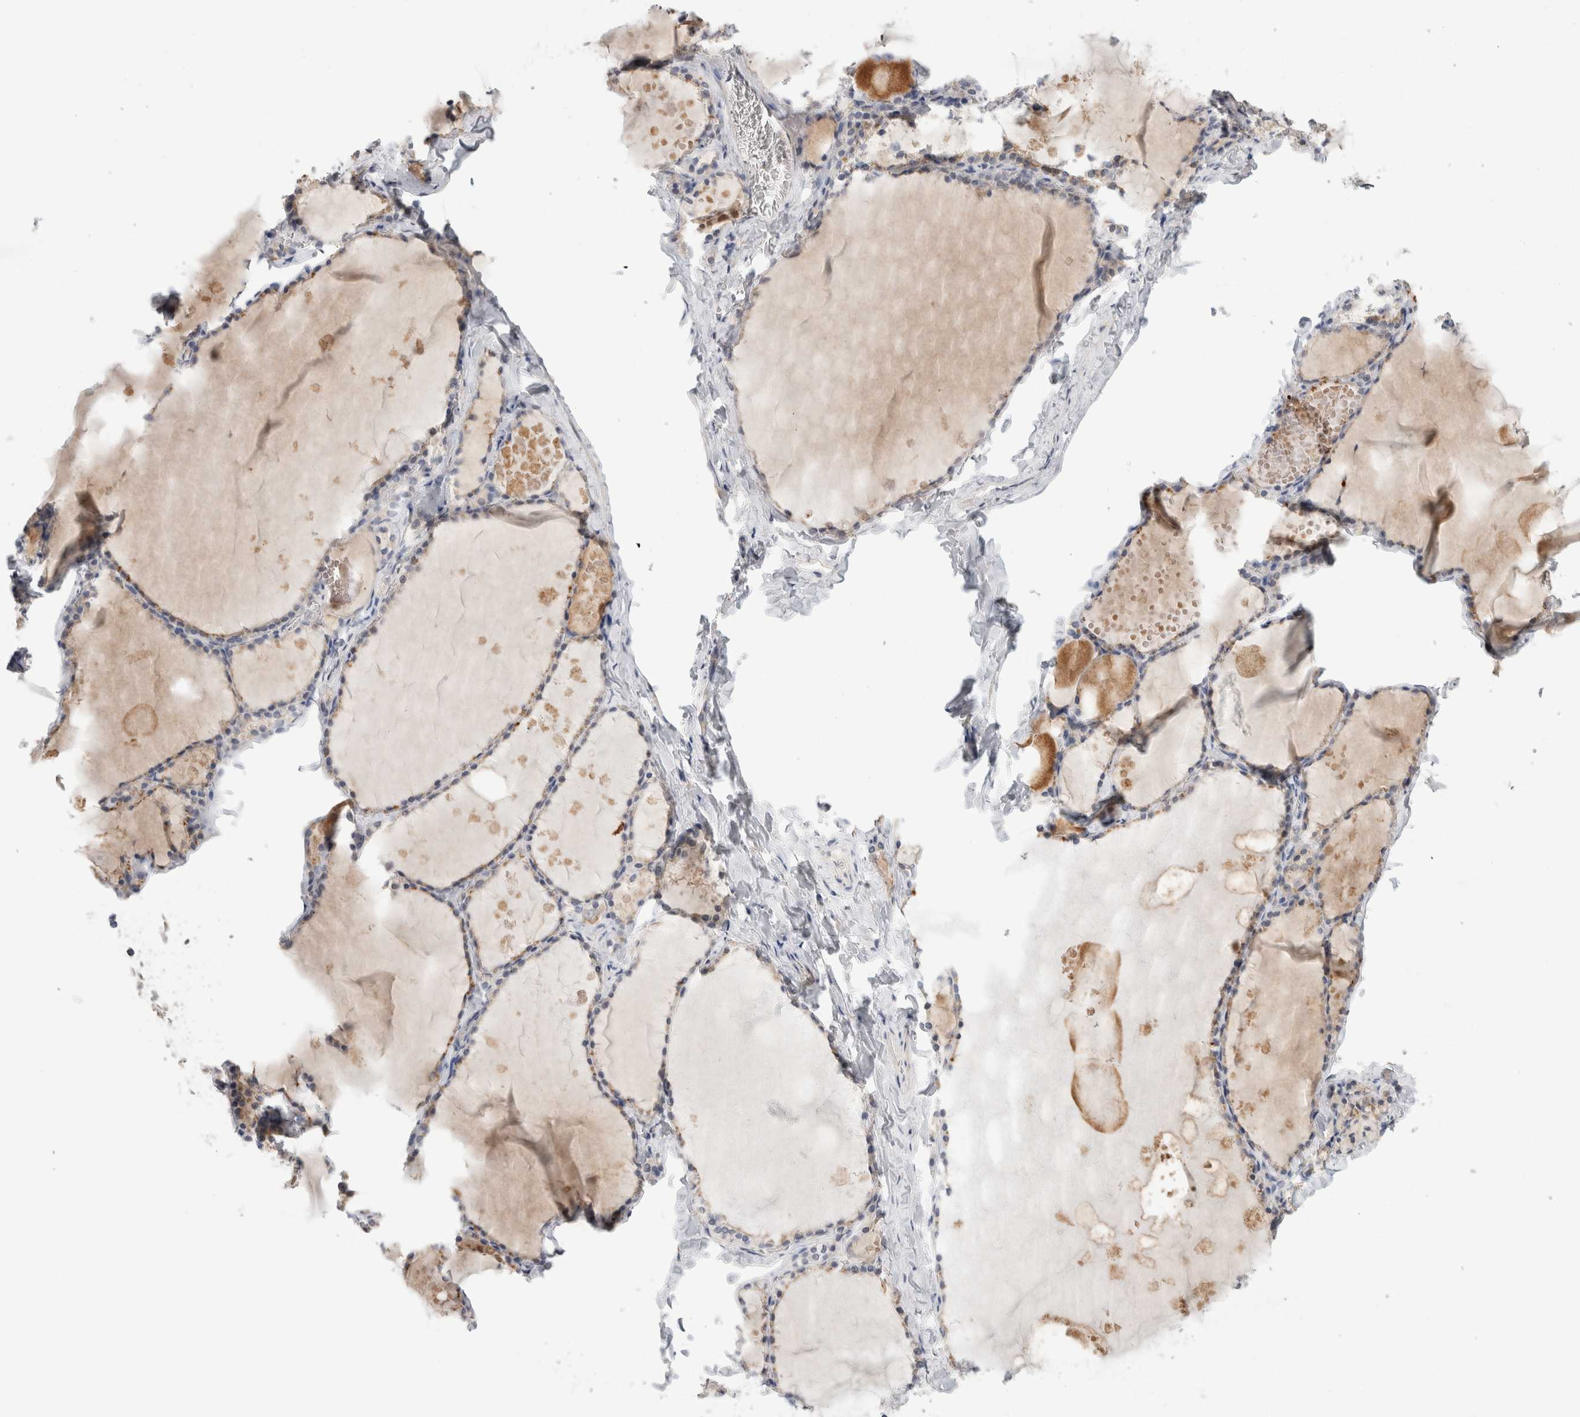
{"staining": {"intensity": "weak", "quantity": "25%-75%", "location": "cytoplasmic/membranous"}, "tissue": "thyroid gland", "cell_type": "Glandular cells", "image_type": "normal", "snomed": [{"axis": "morphology", "description": "Normal tissue, NOS"}, {"axis": "topography", "description": "Thyroid gland"}], "caption": "This image demonstrates normal thyroid gland stained with immunohistochemistry (IHC) to label a protein in brown. The cytoplasmic/membranous of glandular cells show weak positivity for the protein. Nuclei are counter-stained blue.", "gene": "AFP", "patient": {"sex": "male", "age": 56}}